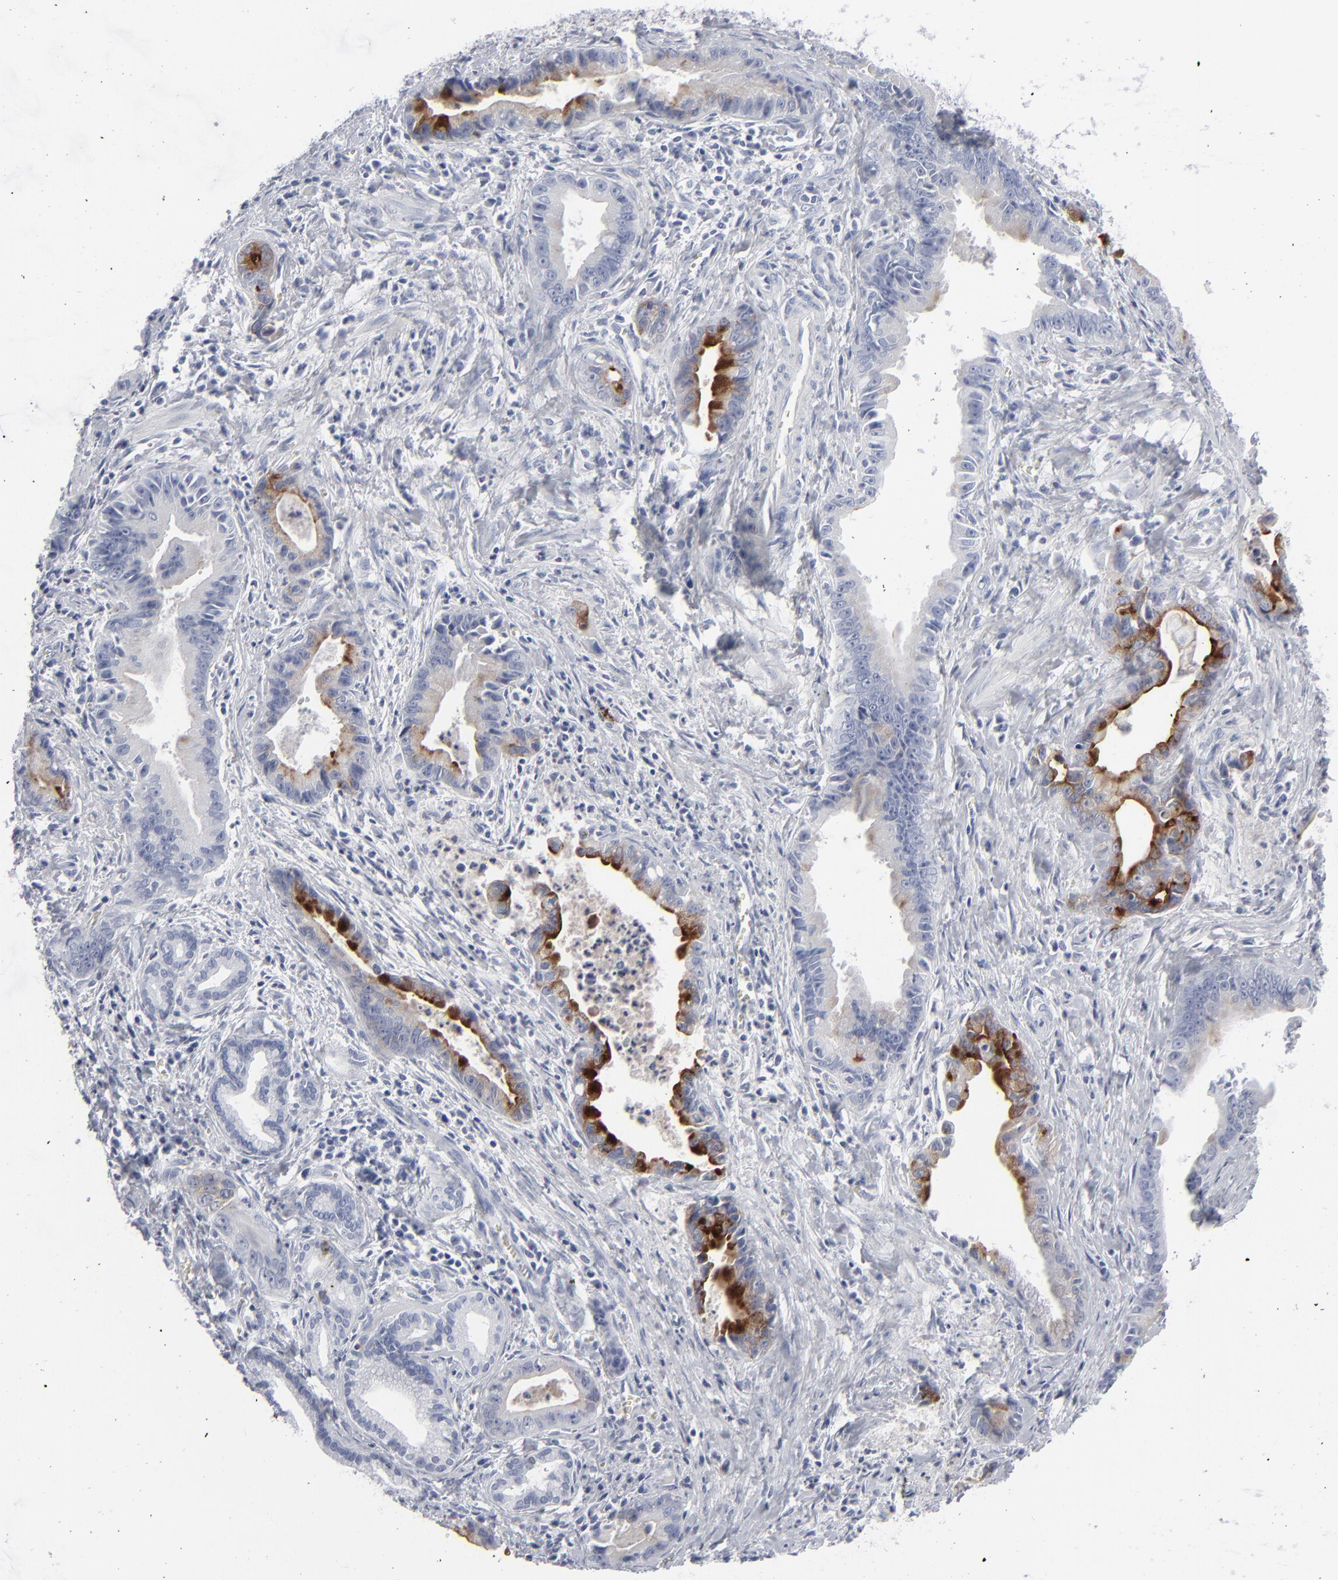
{"staining": {"intensity": "strong", "quantity": "<25%", "location": "cytoplasmic/membranous"}, "tissue": "liver cancer", "cell_type": "Tumor cells", "image_type": "cancer", "snomed": [{"axis": "morphology", "description": "Cholangiocarcinoma"}, {"axis": "topography", "description": "Liver"}], "caption": "Approximately <25% of tumor cells in human liver cancer (cholangiocarcinoma) exhibit strong cytoplasmic/membranous protein positivity as visualized by brown immunohistochemical staining.", "gene": "MSLN", "patient": {"sex": "female", "age": 55}}